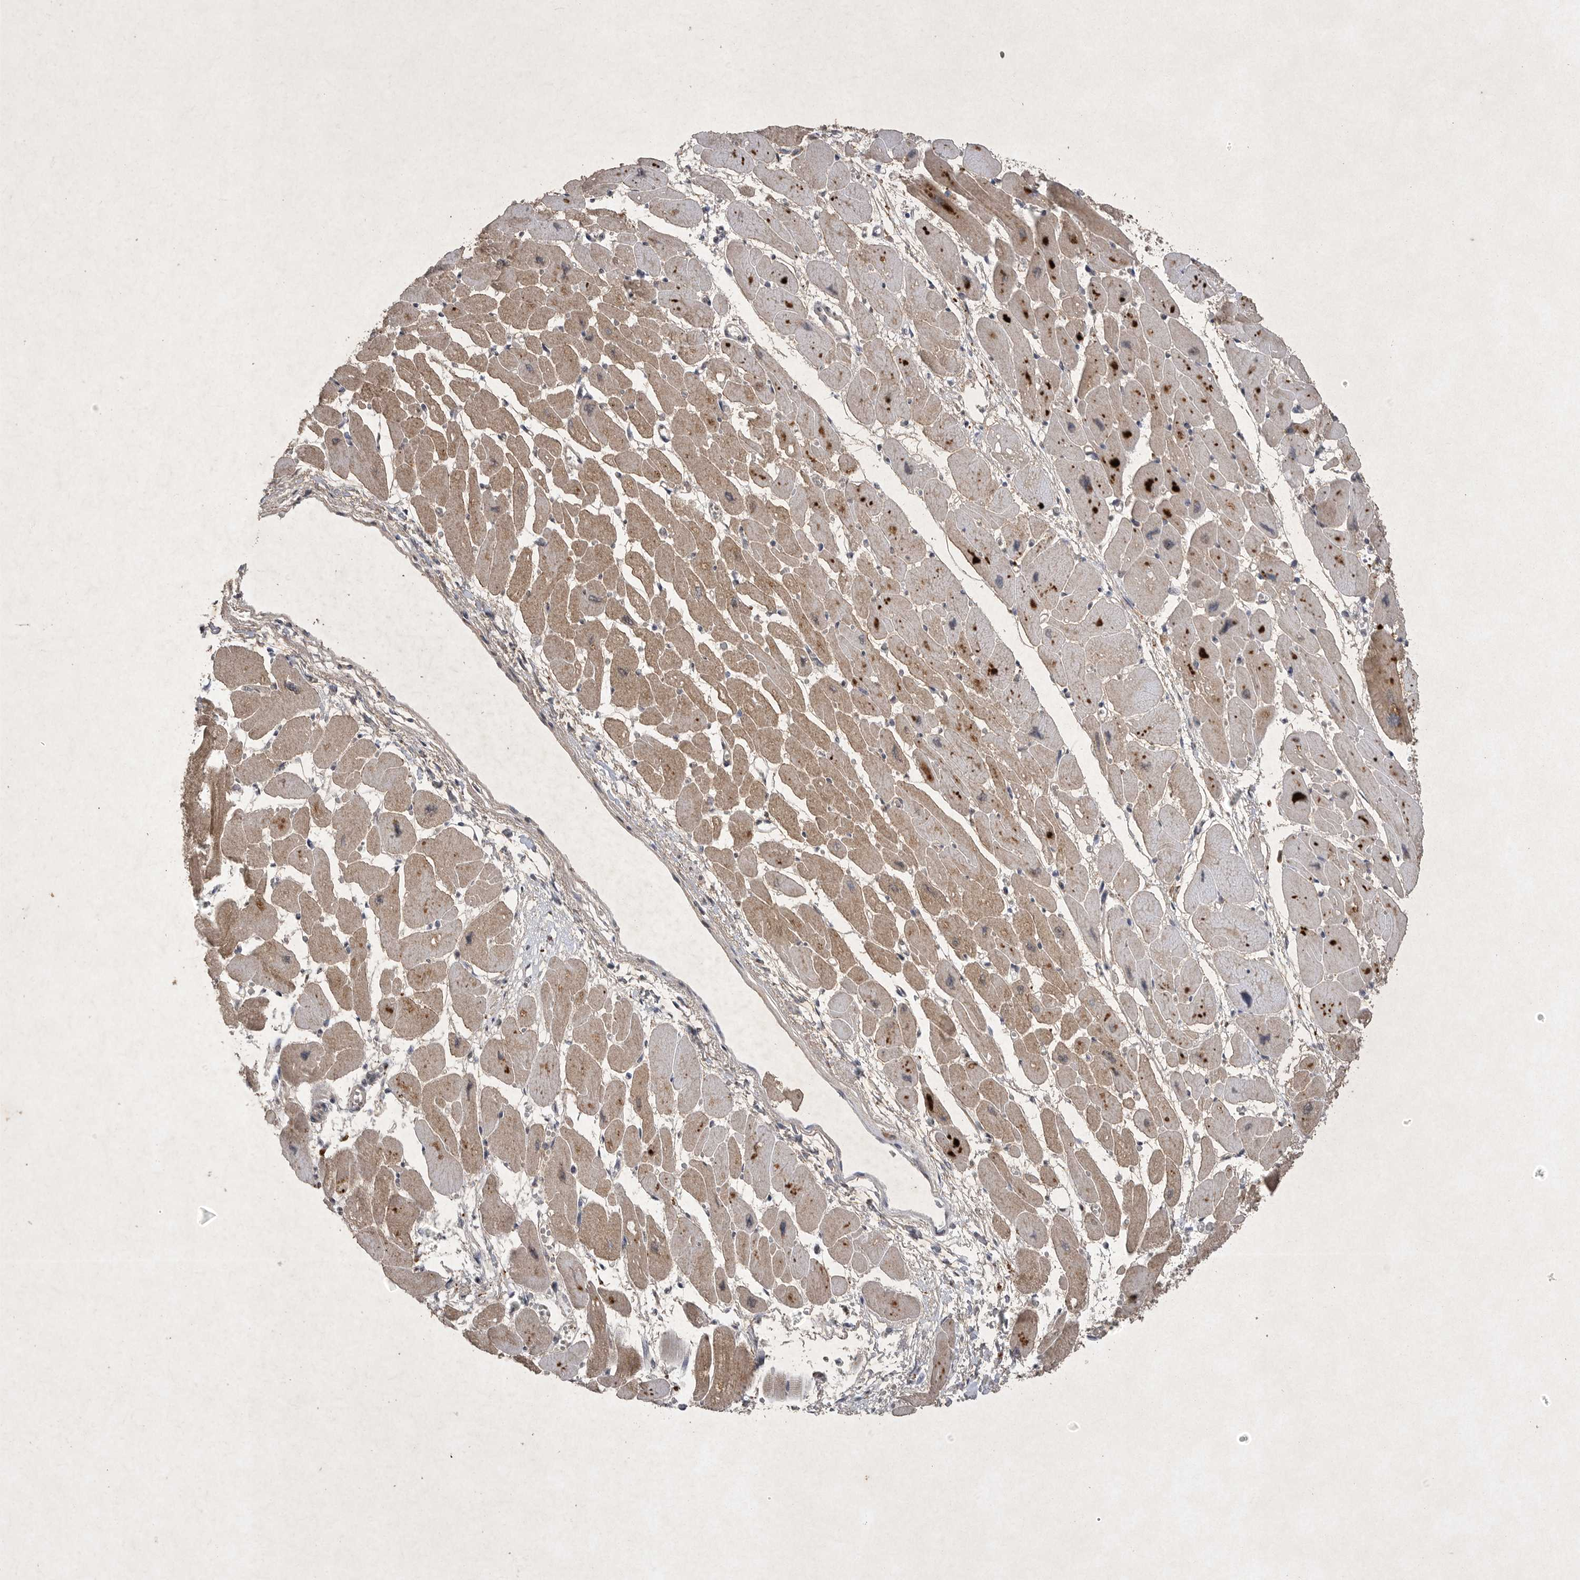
{"staining": {"intensity": "moderate", "quantity": ">75%", "location": "cytoplasmic/membranous"}, "tissue": "heart muscle", "cell_type": "Cardiomyocytes", "image_type": "normal", "snomed": [{"axis": "morphology", "description": "Normal tissue, NOS"}, {"axis": "topography", "description": "Heart"}], "caption": "Immunohistochemical staining of benign heart muscle demonstrates medium levels of moderate cytoplasmic/membranous expression in about >75% of cardiomyocytes. Nuclei are stained in blue.", "gene": "DDR1", "patient": {"sex": "female", "age": 54}}